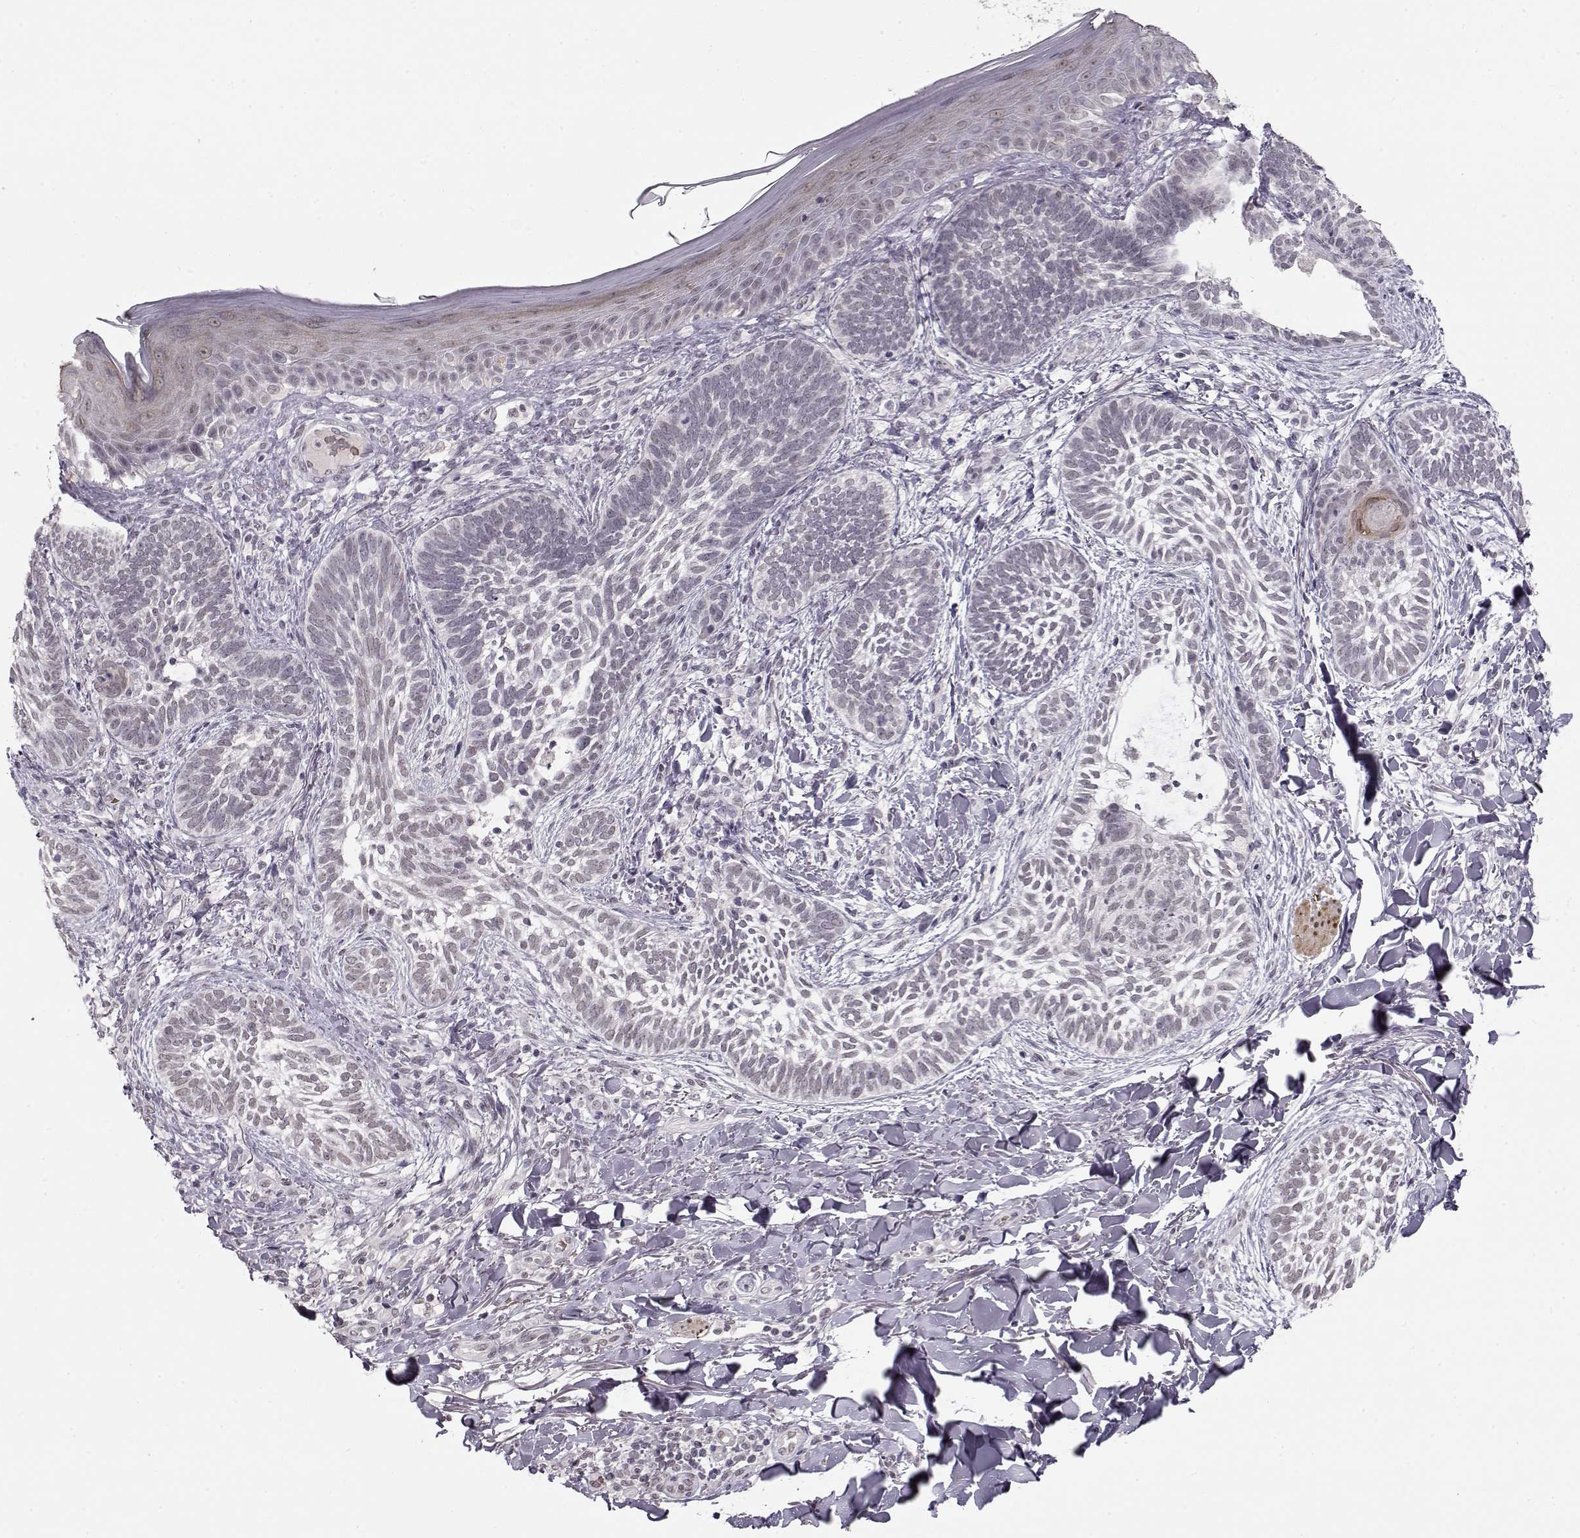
{"staining": {"intensity": "negative", "quantity": "none", "location": "none"}, "tissue": "skin cancer", "cell_type": "Tumor cells", "image_type": "cancer", "snomed": [{"axis": "morphology", "description": "Normal tissue, NOS"}, {"axis": "morphology", "description": "Basal cell carcinoma"}, {"axis": "topography", "description": "Skin"}], "caption": "High magnification brightfield microscopy of skin cancer stained with DAB (3,3'-diaminobenzidine) (brown) and counterstained with hematoxylin (blue): tumor cells show no significant expression.", "gene": "PCP4", "patient": {"sex": "male", "age": 46}}